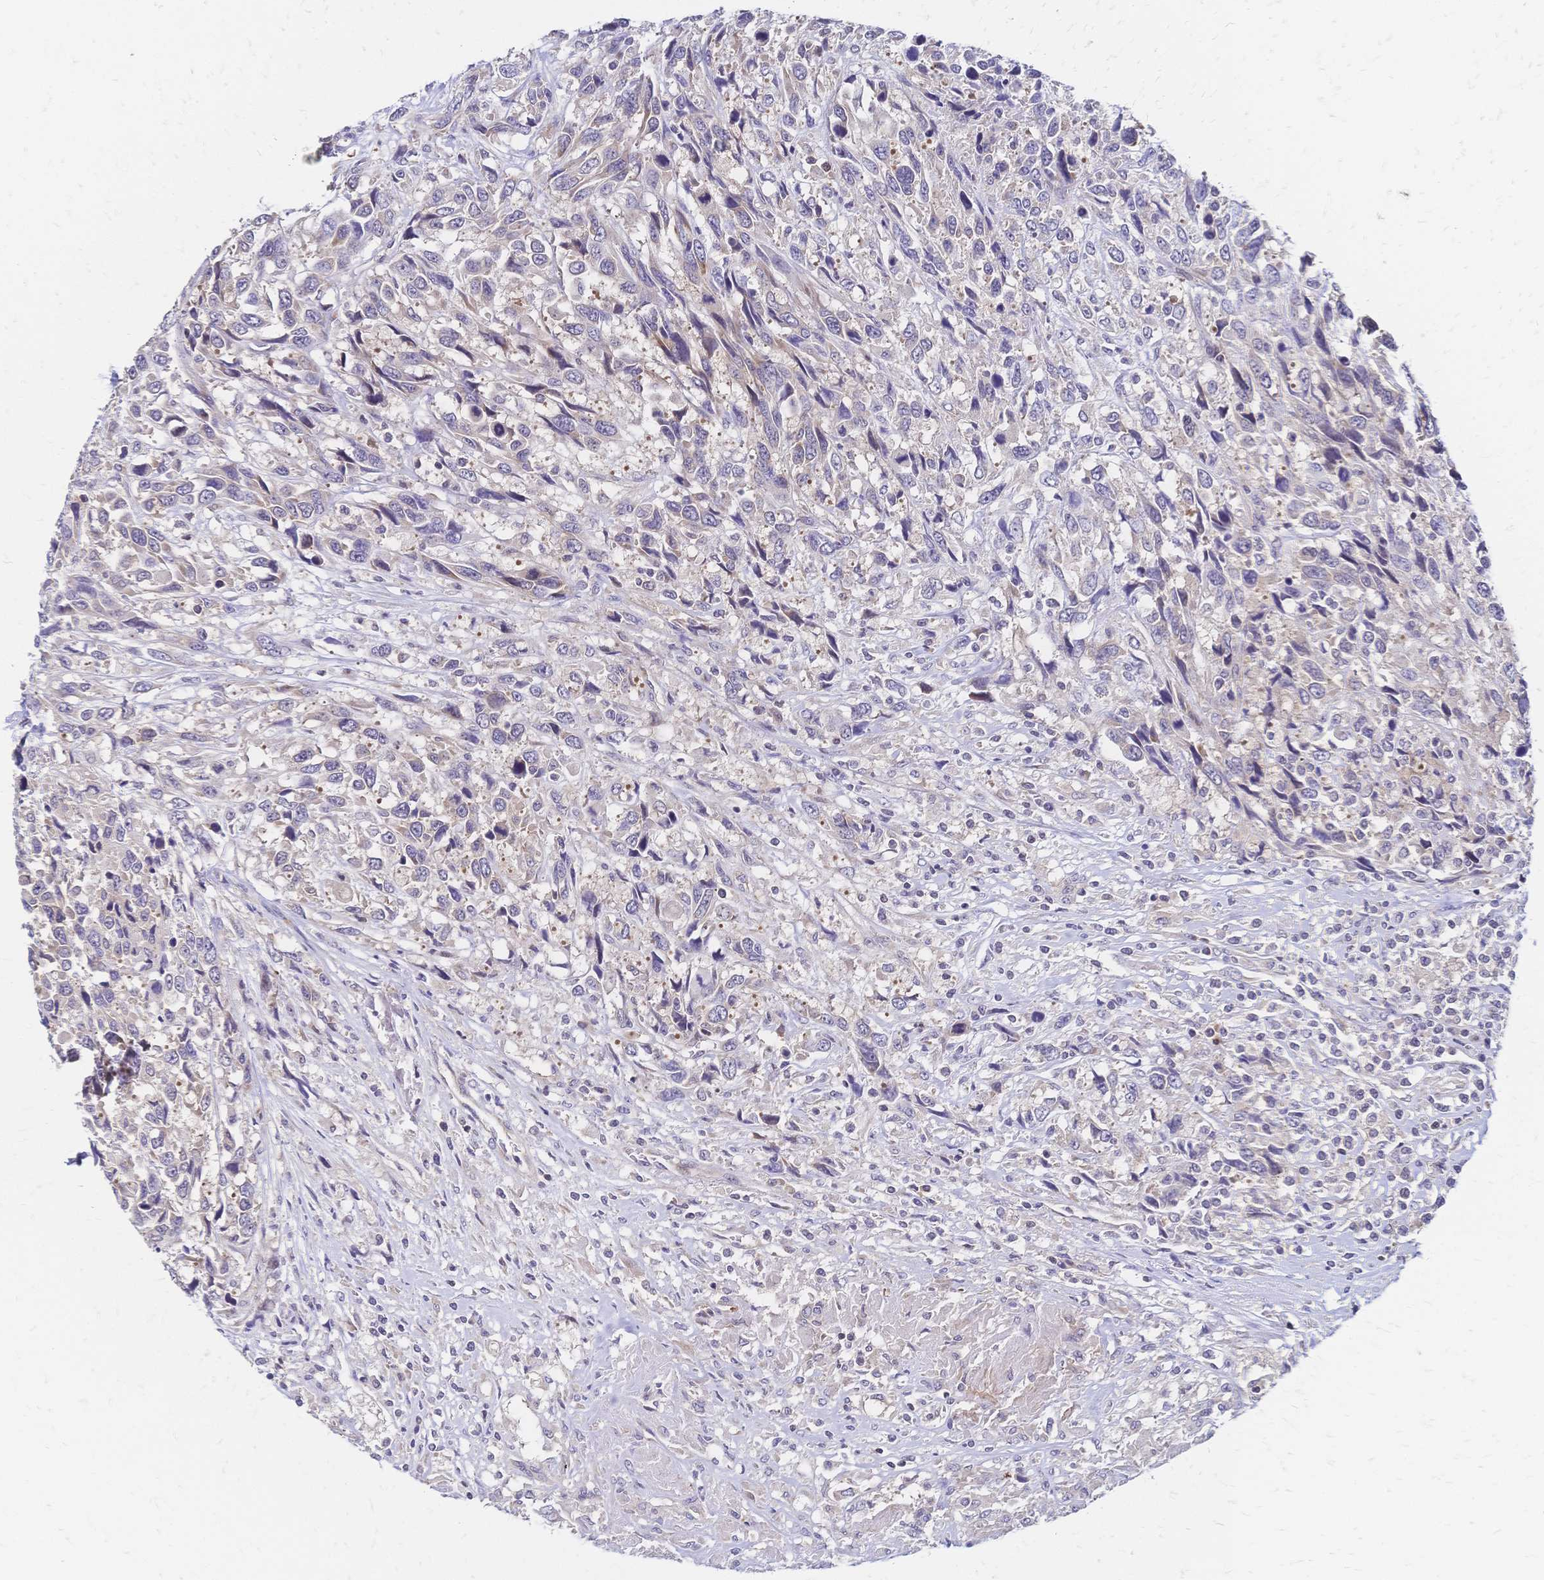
{"staining": {"intensity": "negative", "quantity": "none", "location": "none"}, "tissue": "urothelial cancer", "cell_type": "Tumor cells", "image_type": "cancer", "snomed": [{"axis": "morphology", "description": "Urothelial carcinoma, High grade"}, {"axis": "topography", "description": "Urinary bladder"}], "caption": "Tumor cells show no significant protein positivity in urothelial carcinoma (high-grade).", "gene": "CBX7", "patient": {"sex": "female", "age": 70}}